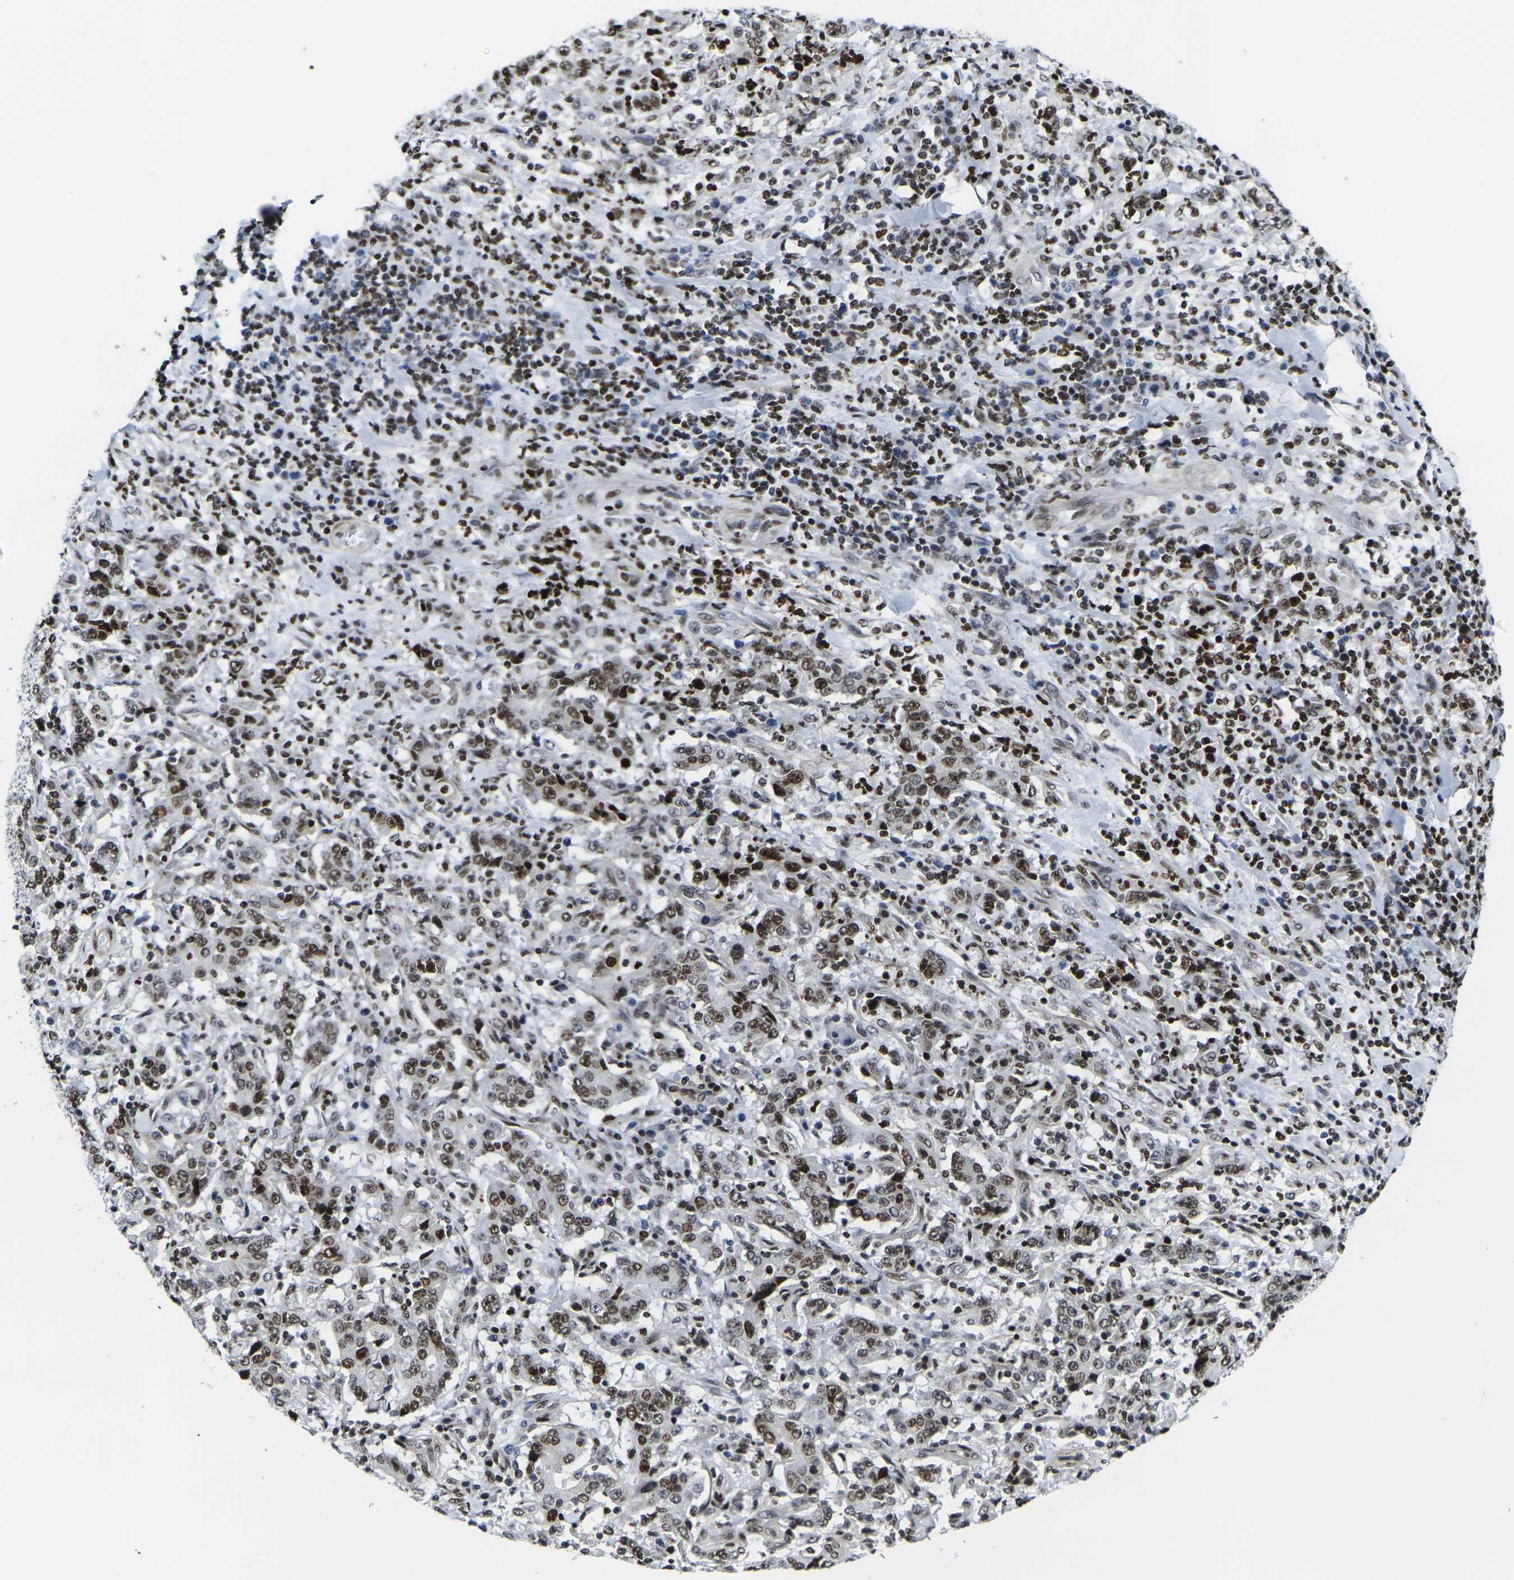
{"staining": {"intensity": "moderate", "quantity": ">75%", "location": "nuclear"}, "tissue": "stomach cancer", "cell_type": "Tumor cells", "image_type": "cancer", "snomed": [{"axis": "morphology", "description": "Normal tissue, NOS"}, {"axis": "morphology", "description": "Adenocarcinoma, NOS"}, {"axis": "topography", "description": "Stomach, upper"}, {"axis": "topography", "description": "Stomach"}], "caption": "About >75% of tumor cells in human adenocarcinoma (stomach) display moderate nuclear protein positivity as visualized by brown immunohistochemical staining.", "gene": "H1-10", "patient": {"sex": "male", "age": 59}}